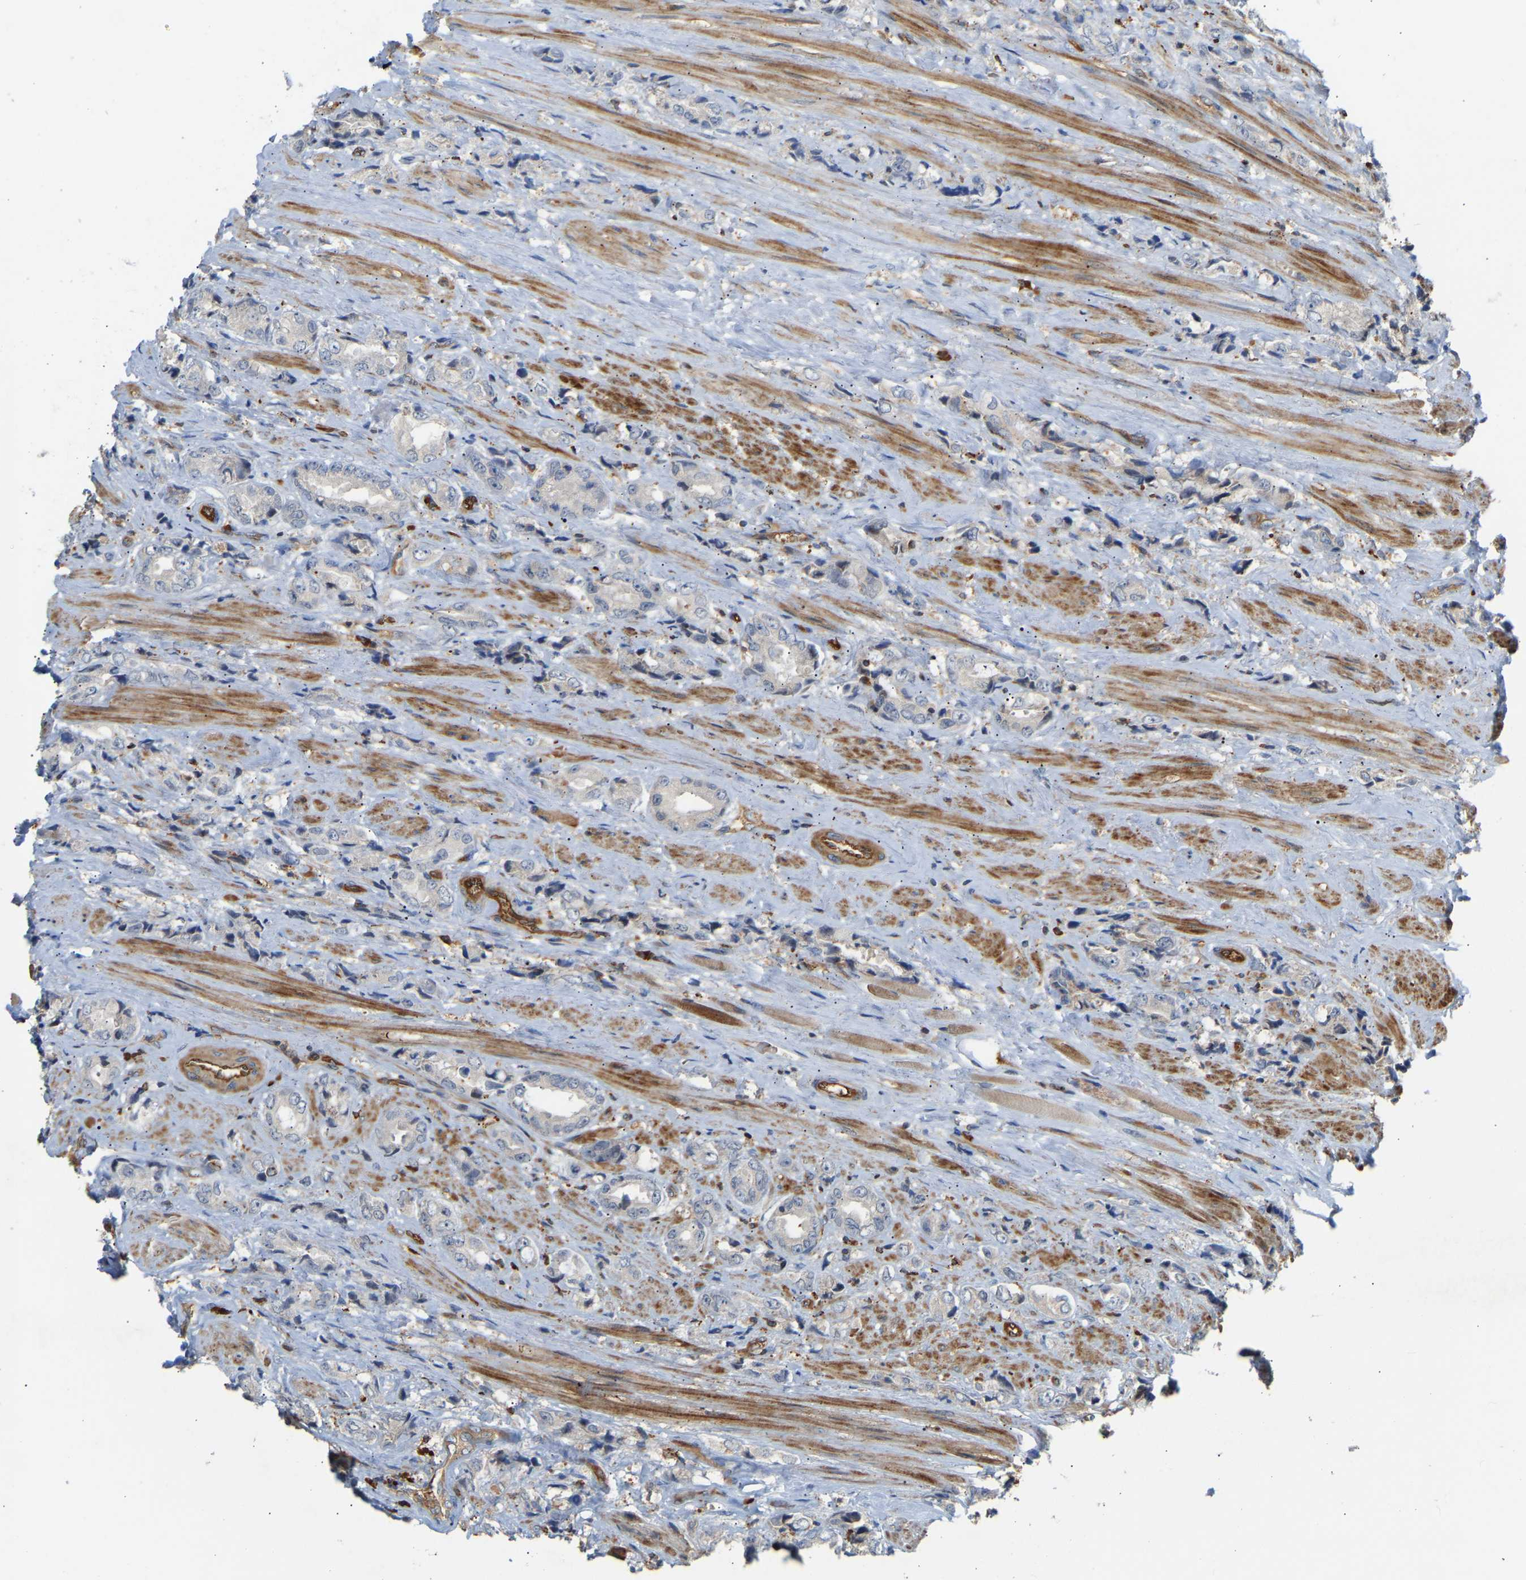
{"staining": {"intensity": "negative", "quantity": "none", "location": "none"}, "tissue": "prostate cancer", "cell_type": "Tumor cells", "image_type": "cancer", "snomed": [{"axis": "morphology", "description": "Adenocarcinoma, High grade"}, {"axis": "topography", "description": "Prostate"}], "caption": "The IHC photomicrograph has no significant positivity in tumor cells of prostate cancer (high-grade adenocarcinoma) tissue.", "gene": "PLCG2", "patient": {"sex": "male", "age": 61}}